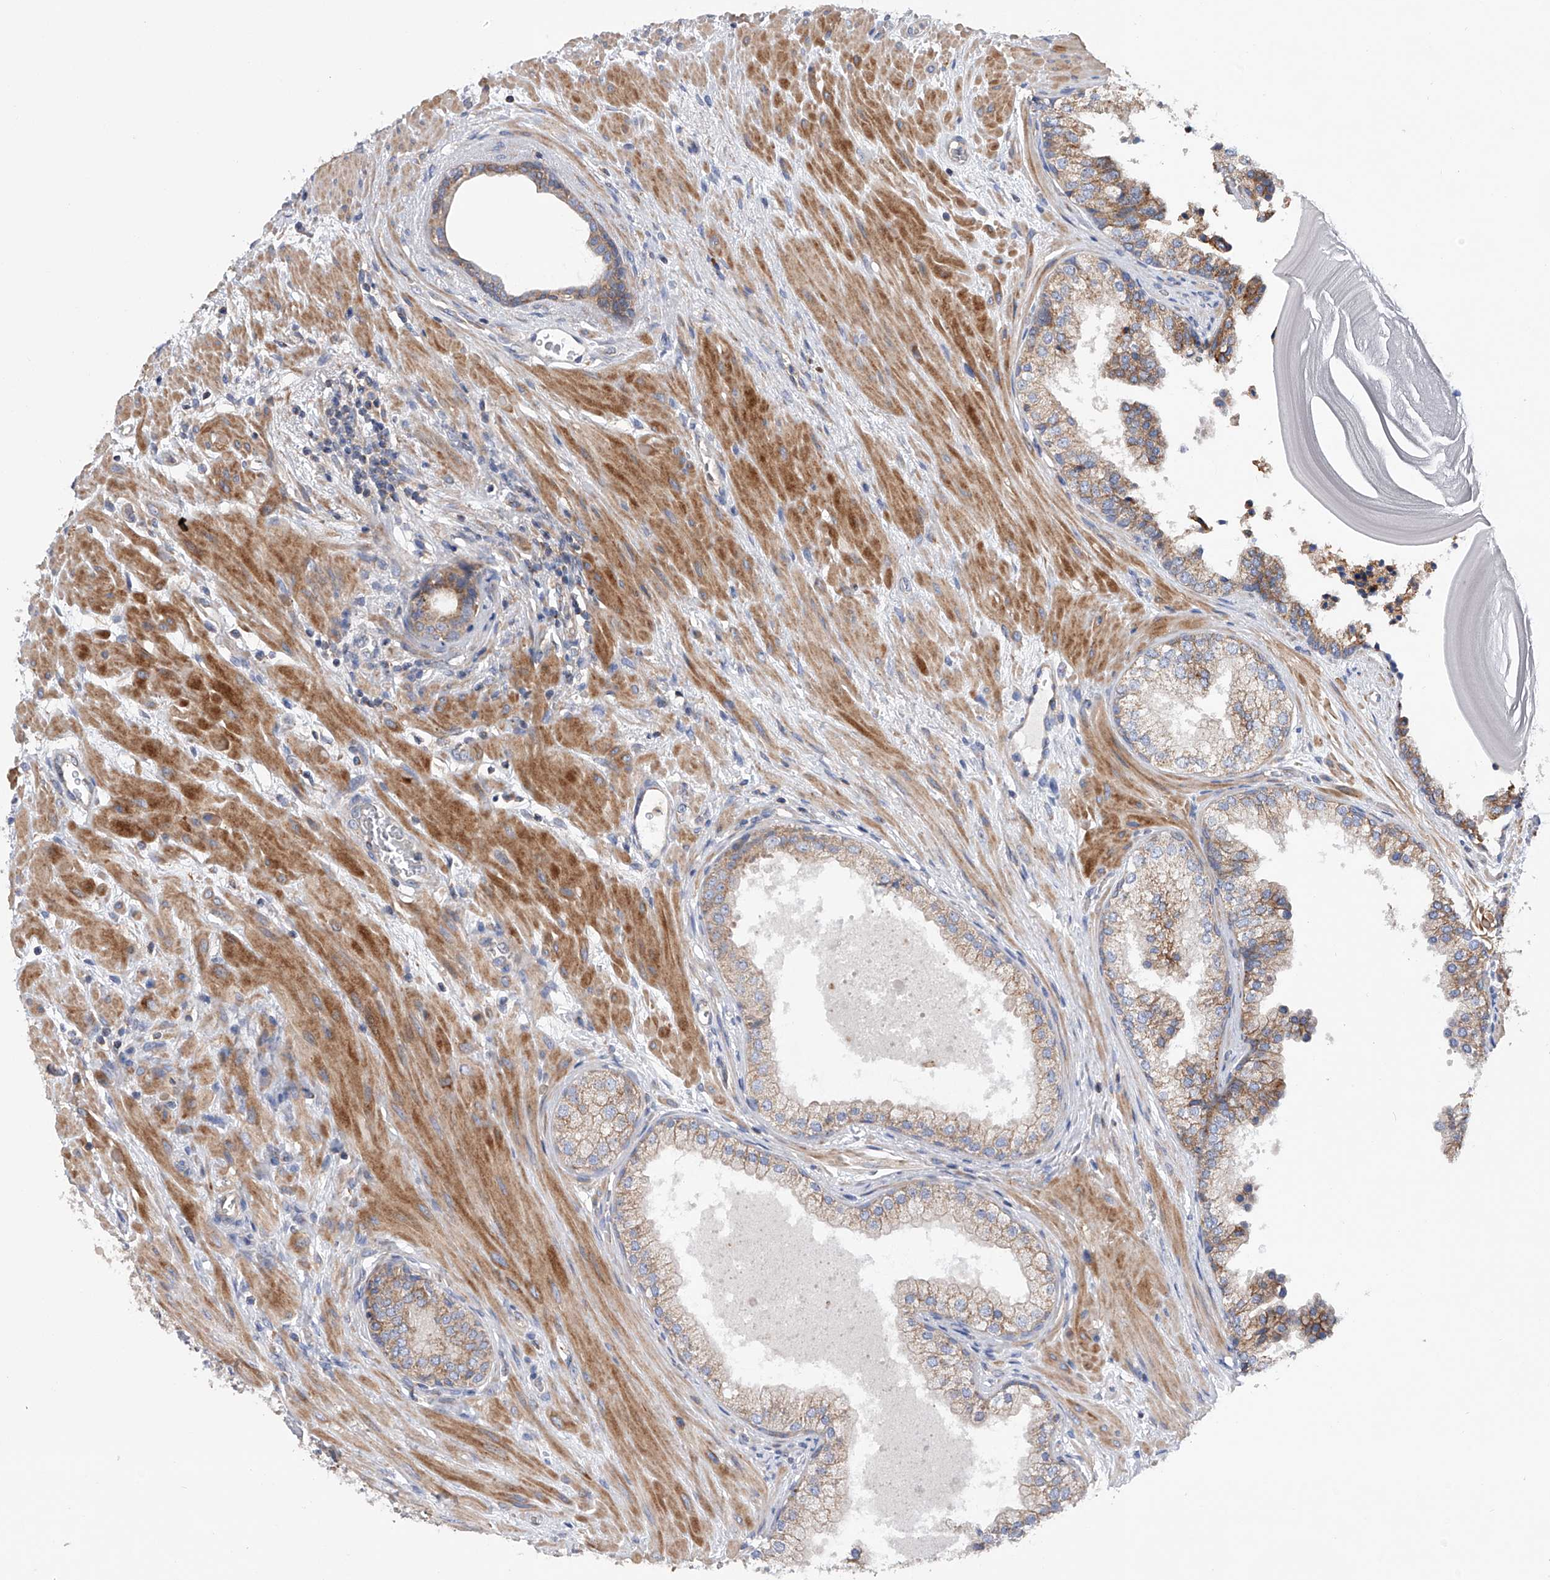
{"staining": {"intensity": "moderate", "quantity": ">75%", "location": "cytoplasmic/membranous"}, "tissue": "prostate", "cell_type": "Glandular cells", "image_type": "normal", "snomed": [{"axis": "morphology", "description": "Normal tissue, NOS"}, {"axis": "topography", "description": "Prostate"}], "caption": "Prostate stained with a brown dye shows moderate cytoplasmic/membranous positive positivity in approximately >75% of glandular cells.", "gene": "MLYCD", "patient": {"sex": "male", "age": 48}}